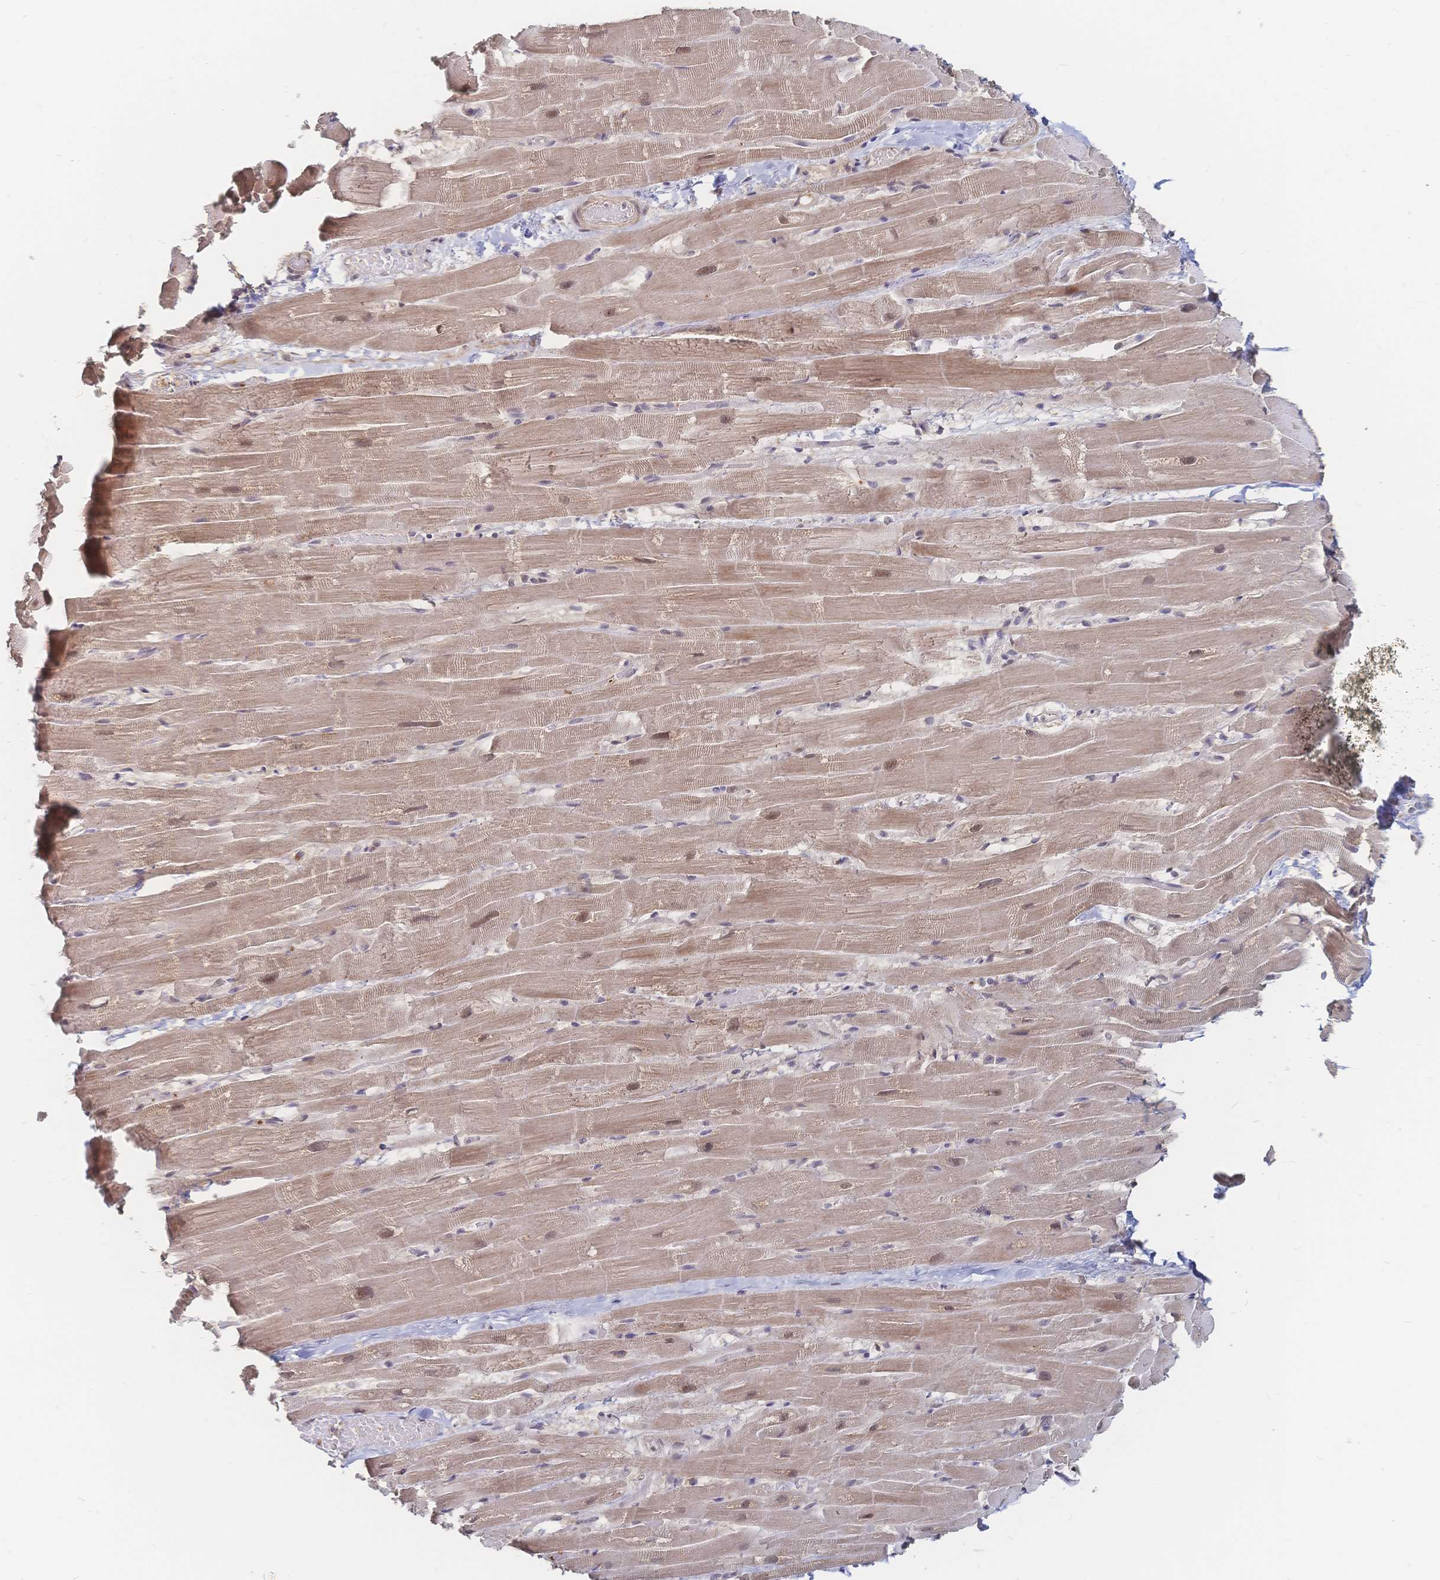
{"staining": {"intensity": "weak", "quantity": "25%-75%", "location": "cytoplasmic/membranous,nuclear"}, "tissue": "heart muscle", "cell_type": "Cardiomyocytes", "image_type": "normal", "snomed": [{"axis": "morphology", "description": "Normal tissue, NOS"}, {"axis": "topography", "description": "Heart"}], "caption": "High-power microscopy captured an immunohistochemistry (IHC) image of benign heart muscle, revealing weak cytoplasmic/membranous,nuclear expression in about 25%-75% of cardiomyocytes.", "gene": "LRP5", "patient": {"sex": "male", "age": 37}}